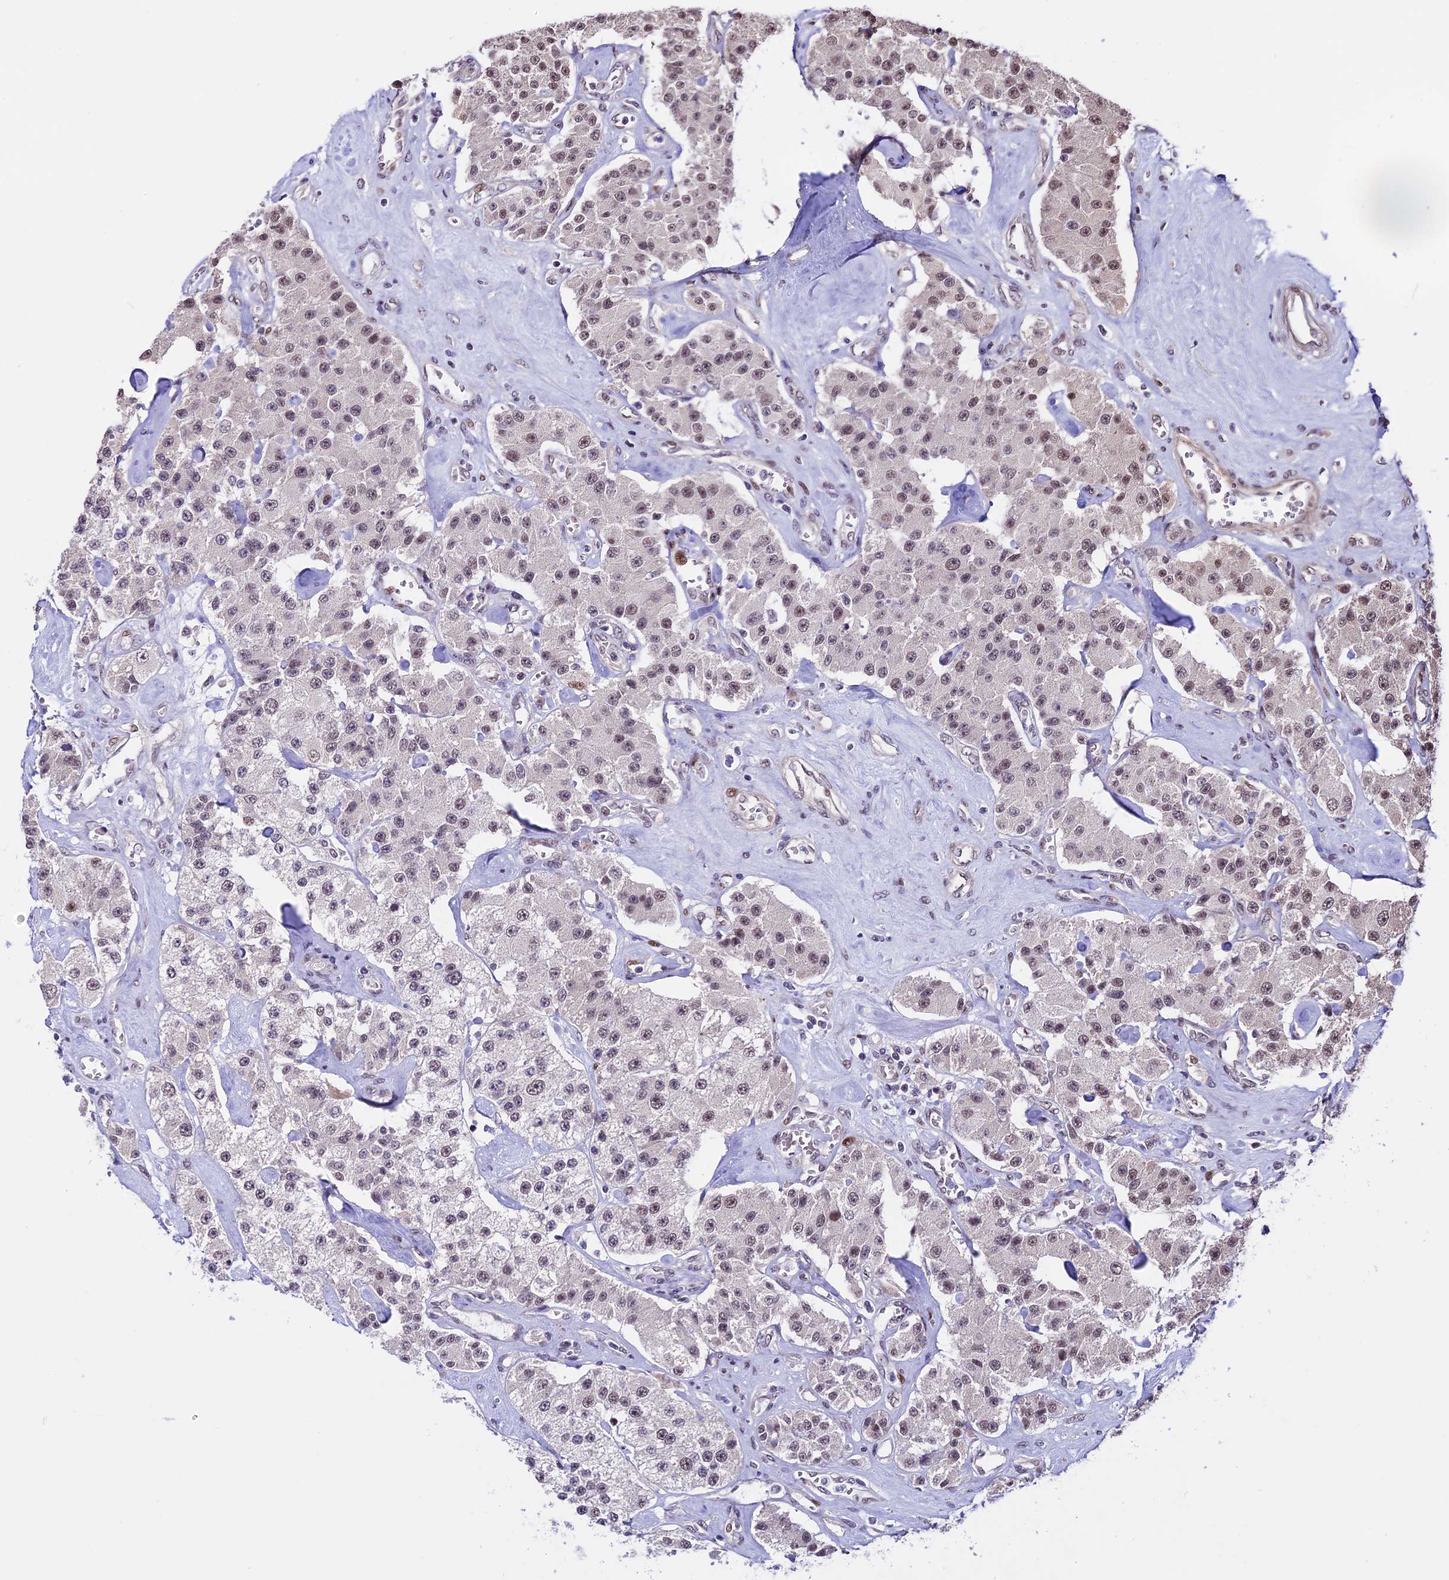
{"staining": {"intensity": "weak", "quantity": ">75%", "location": "nuclear"}, "tissue": "carcinoid", "cell_type": "Tumor cells", "image_type": "cancer", "snomed": [{"axis": "morphology", "description": "Carcinoid, malignant, NOS"}, {"axis": "topography", "description": "Pancreas"}], "caption": "Human carcinoid (malignant) stained for a protein (brown) demonstrates weak nuclear positive positivity in approximately >75% of tumor cells.", "gene": "TCP11L2", "patient": {"sex": "male", "age": 41}}